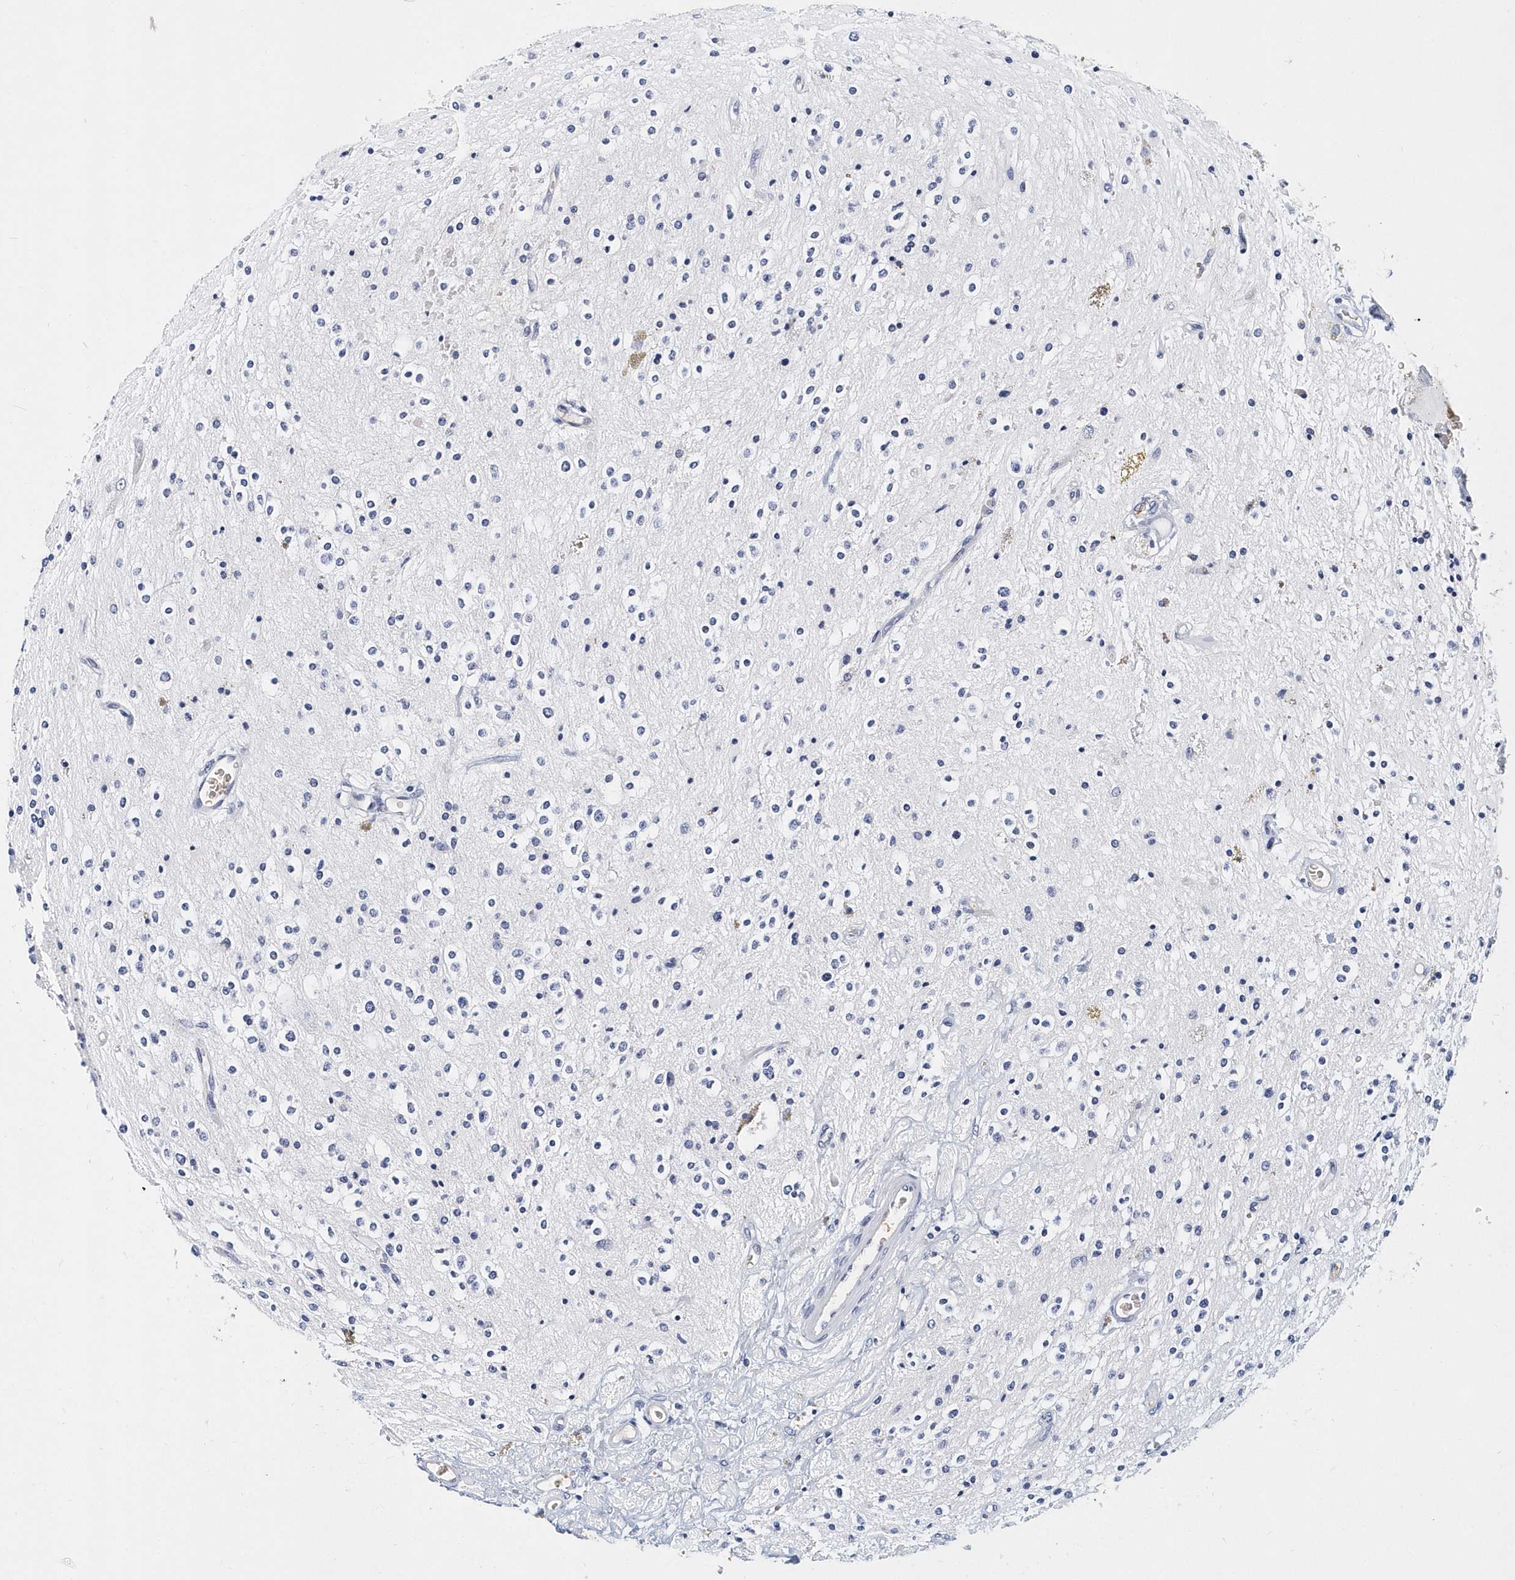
{"staining": {"intensity": "negative", "quantity": "none", "location": "none"}, "tissue": "glioma", "cell_type": "Tumor cells", "image_type": "cancer", "snomed": [{"axis": "morphology", "description": "Glioma, malignant, High grade"}, {"axis": "topography", "description": "Brain"}], "caption": "Human malignant glioma (high-grade) stained for a protein using IHC shows no staining in tumor cells.", "gene": "ITGA2B", "patient": {"sex": "male", "age": 34}}